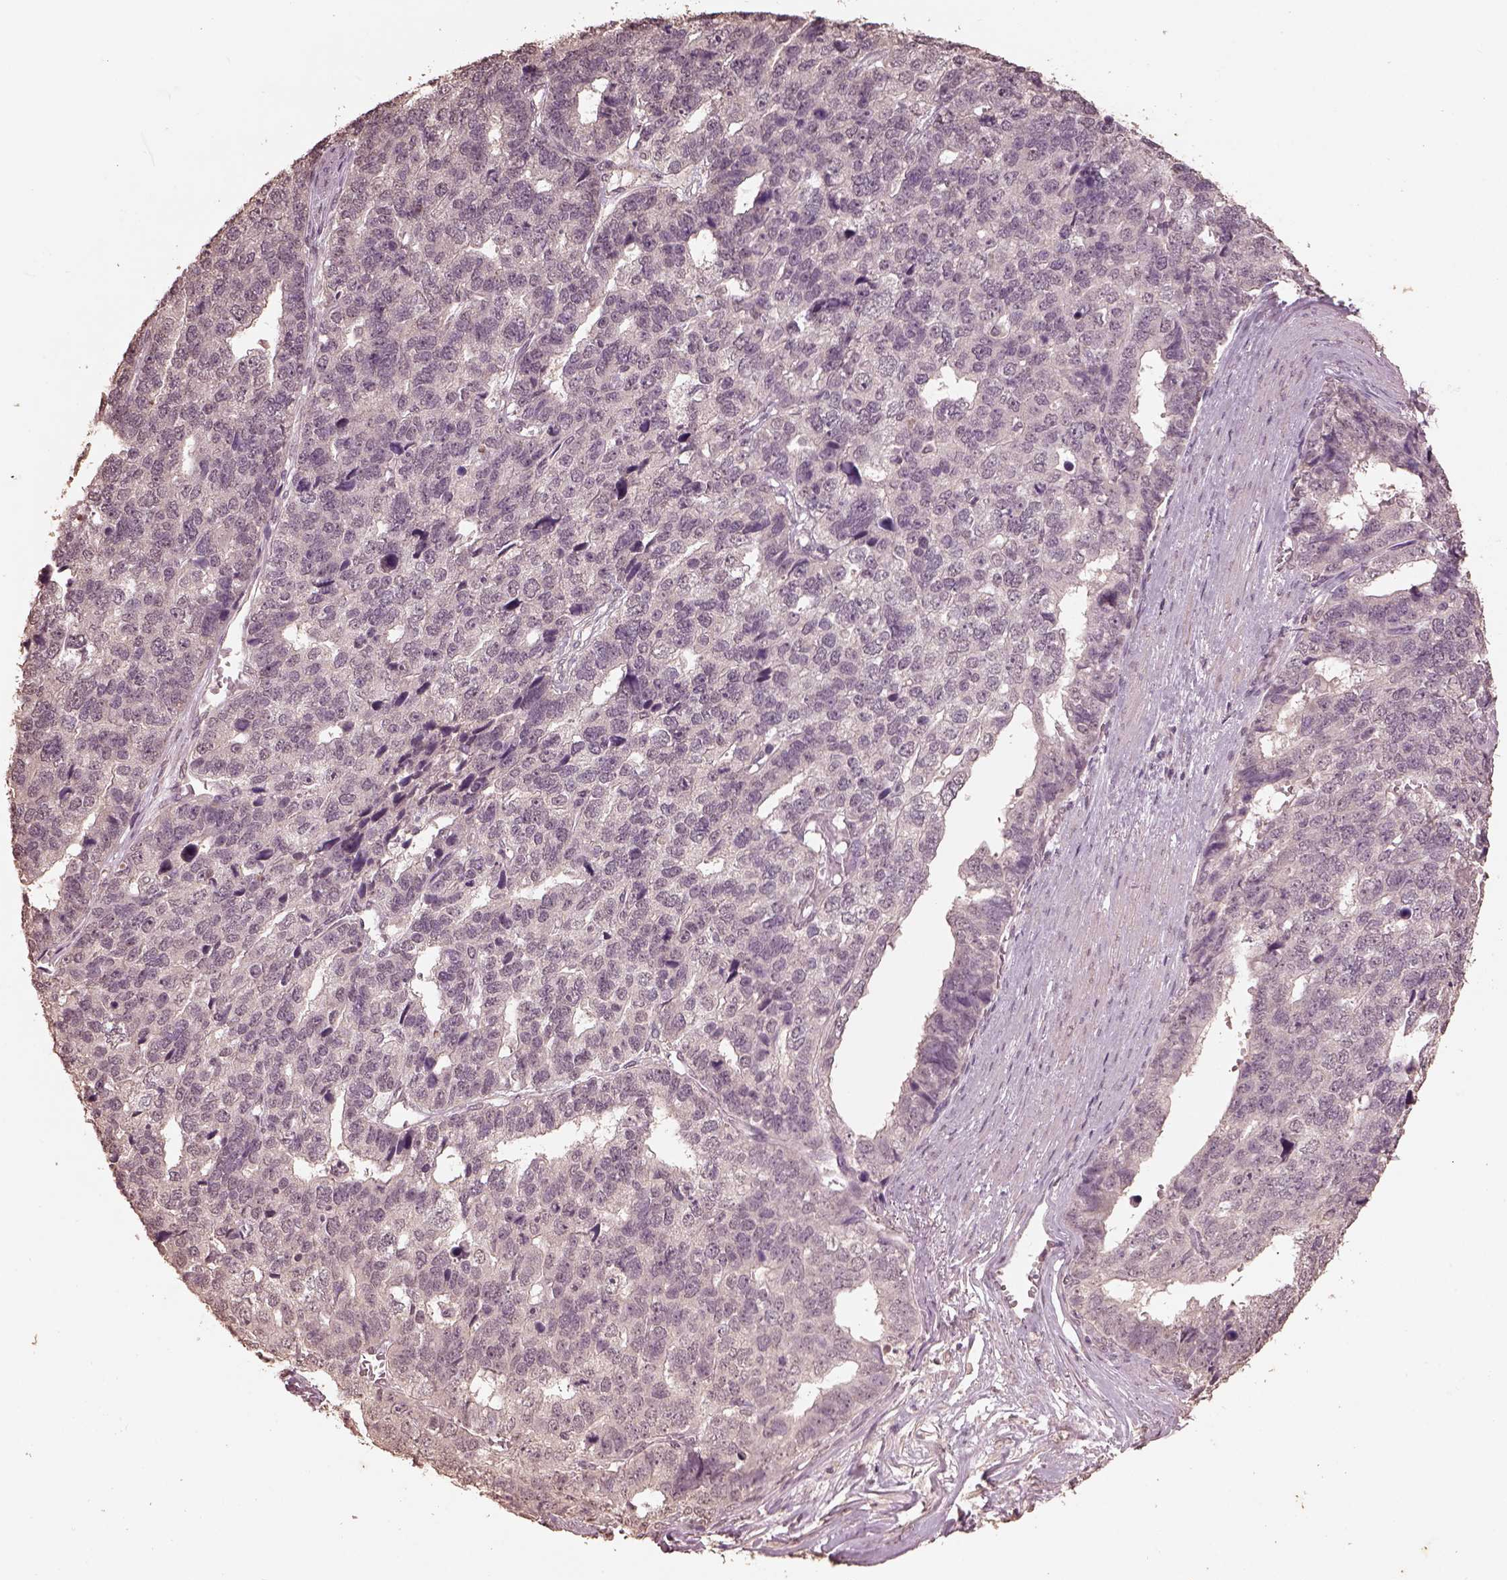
{"staining": {"intensity": "negative", "quantity": "none", "location": "none"}, "tissue": "stomach cancer", "cell_type": "Tumor cells", "image_type": "cancer", "snomed": [{"axis": "morphology", "description": "Adenocarcinoma, NOS"}, {"axis": "topography", "description": "Stomach"}], "caption": "Immunohistochemical staining of human stomach cancer (adenocarcinoma) shows no significant expression in tumor cells.", "gene": "CPT1C", "patient": {"sex": "male", "age": 69}}